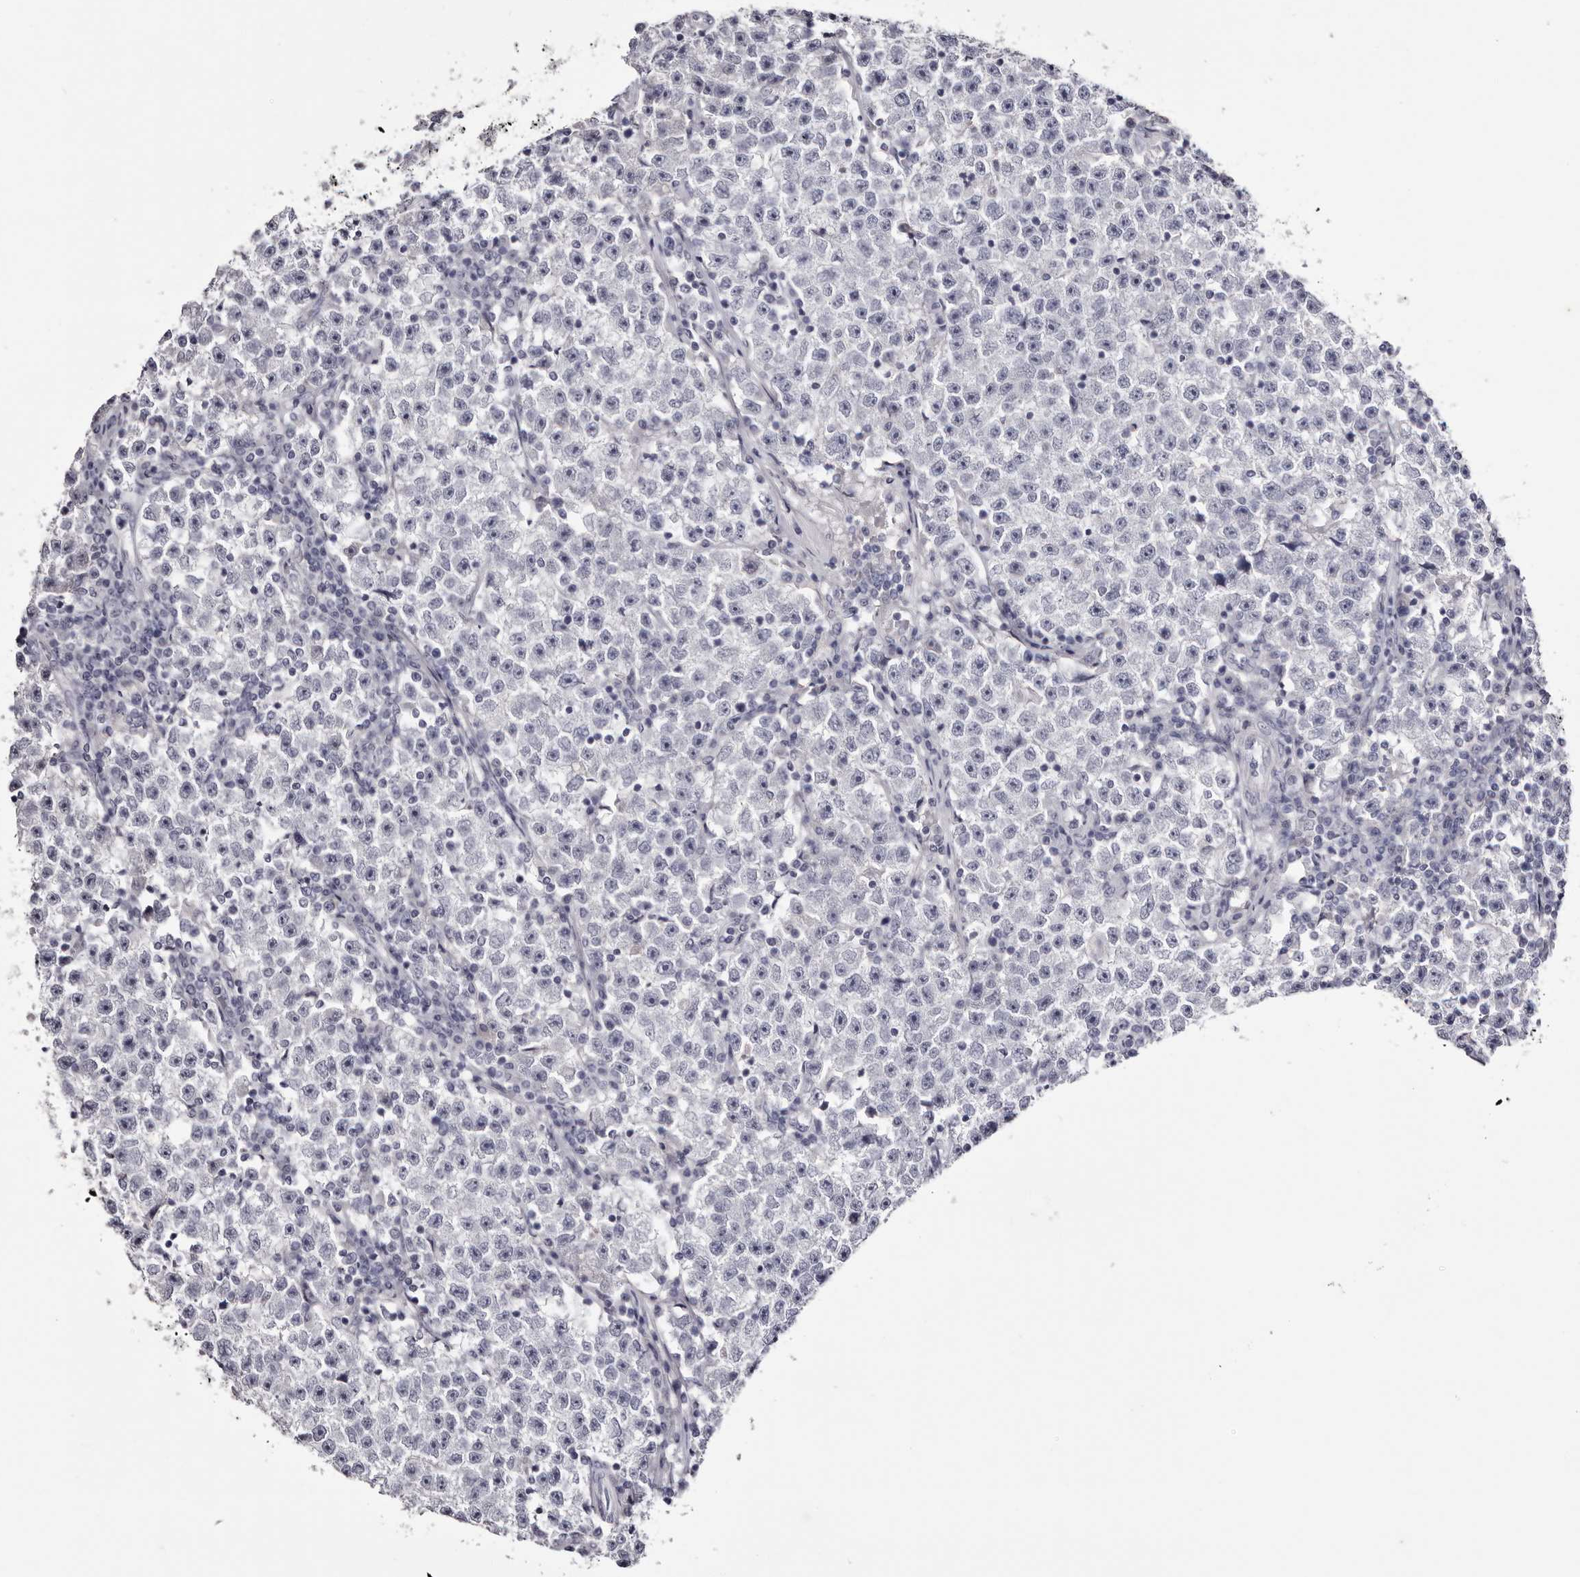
{"staining": {"intensity": "negative", "quantity": "none", "location": "none"}, "tissue": "testis cancer", "cell_type": "Tumor cells", "image_type": "cancer", "snomed": [{"axis": "morphology", "description": "Seminoma, NOS"}, {"axis": "topography", "description": "Testis"}], "caption": "This is an immunohistochemistry micrograph of testis cancer (seminoma). There is no expression in tumor cells.", "gene": "CA6", "patient": {"sex": "male", "age": 22}}